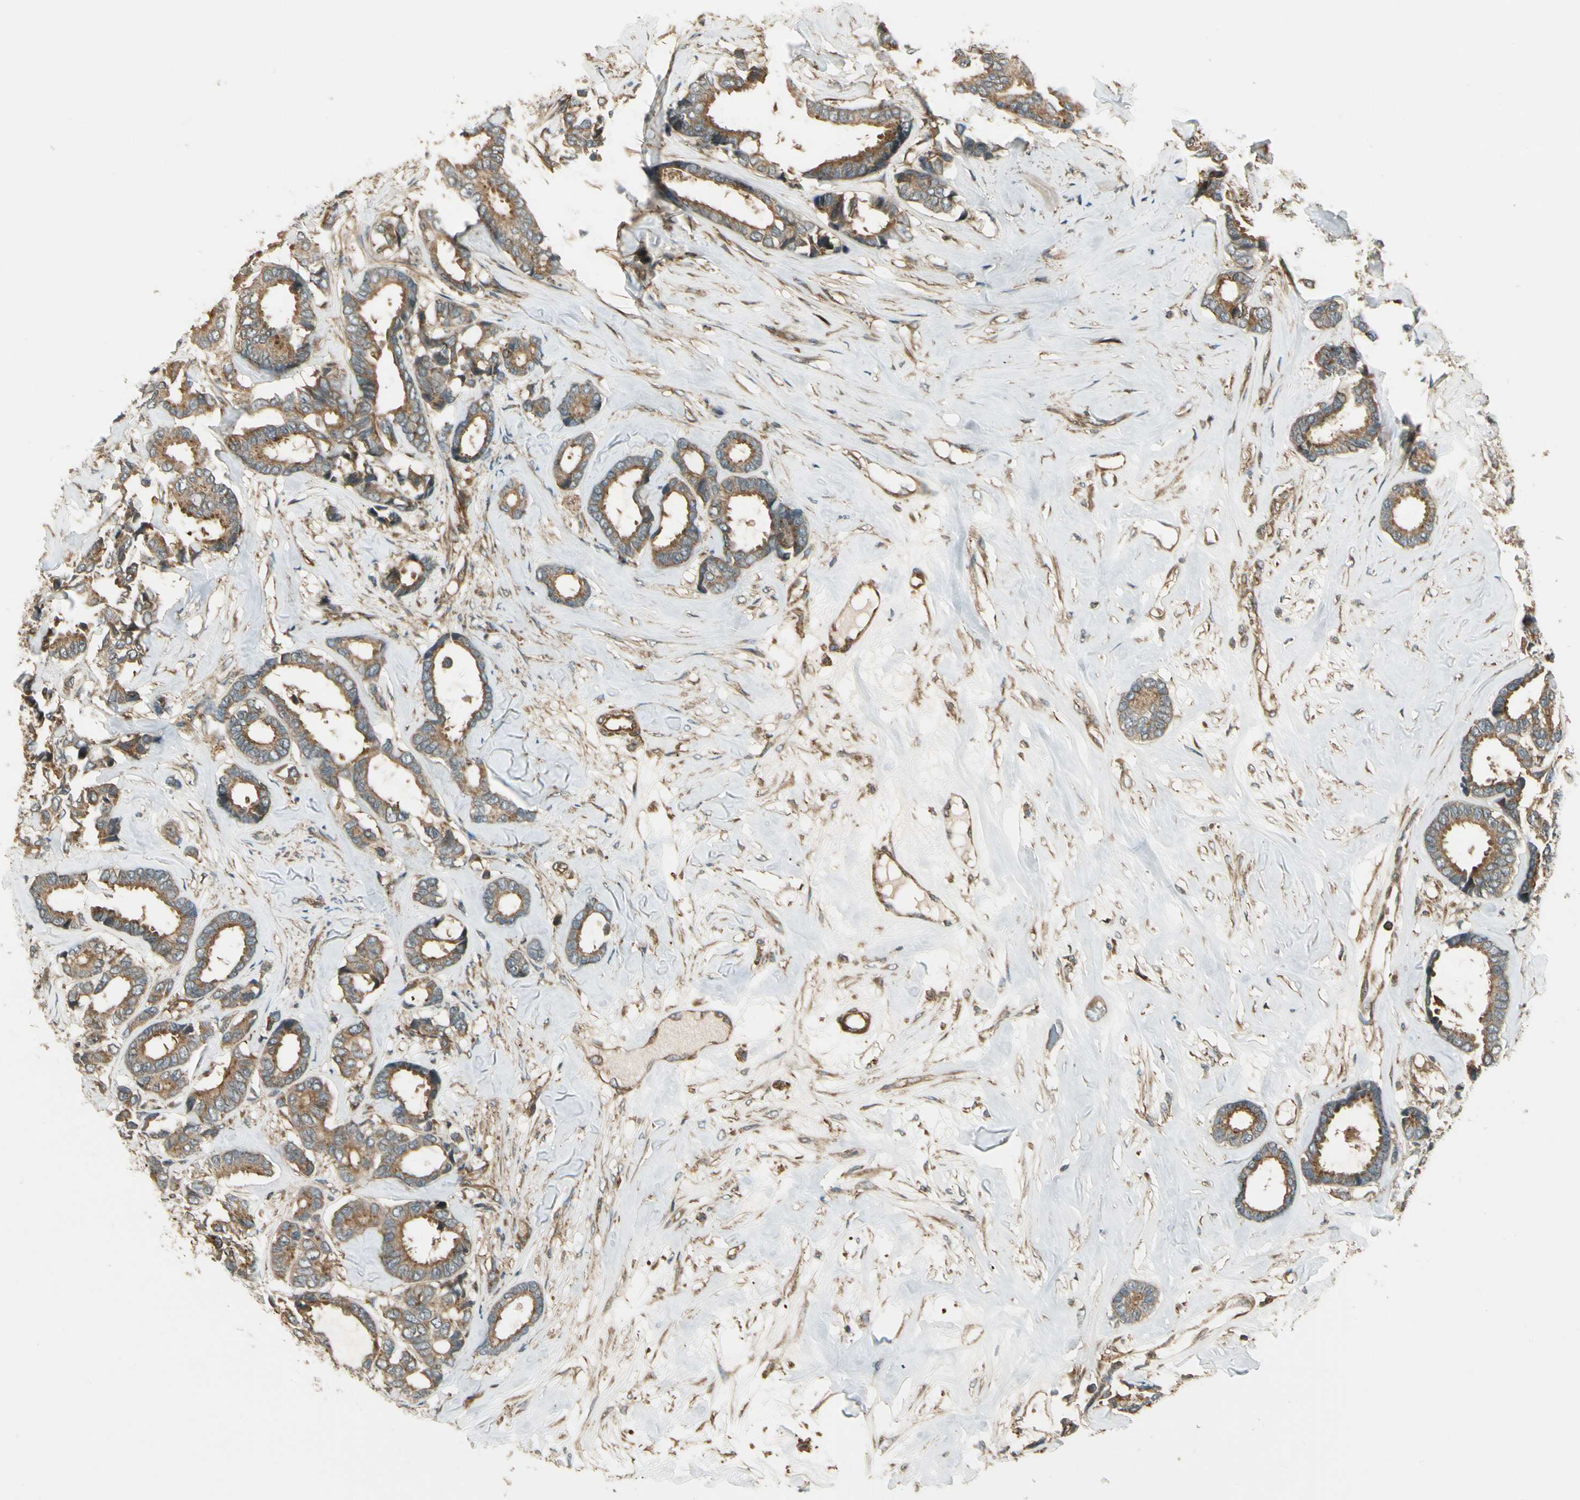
{"staining": {"intensity": "moderate", "quantity": ">75%", "location": "cytoplasmic/membranous"}, "tissue": "breast cancer", "cell_type": "Tumor cells", "image_type": "cancer", "snomed": [{"axis": "morphology", "description": "Duct carcinoma"}, {"axis": "topography", "description": "Breast"}], "caption": "A photomicrograph of intraductal carcinoma (breast) stained for a protein shows moderate cytoplasmic/membranous brown staining in tumor cells. The staining is performed using DAB (3,3'-diaminobenzidine) brown chromogen to label protein expression. The nuclei are counter-stained blue using hematoxylin.", "gene": "FKBP15", "patient": {"sex": "female", "age": 87}}